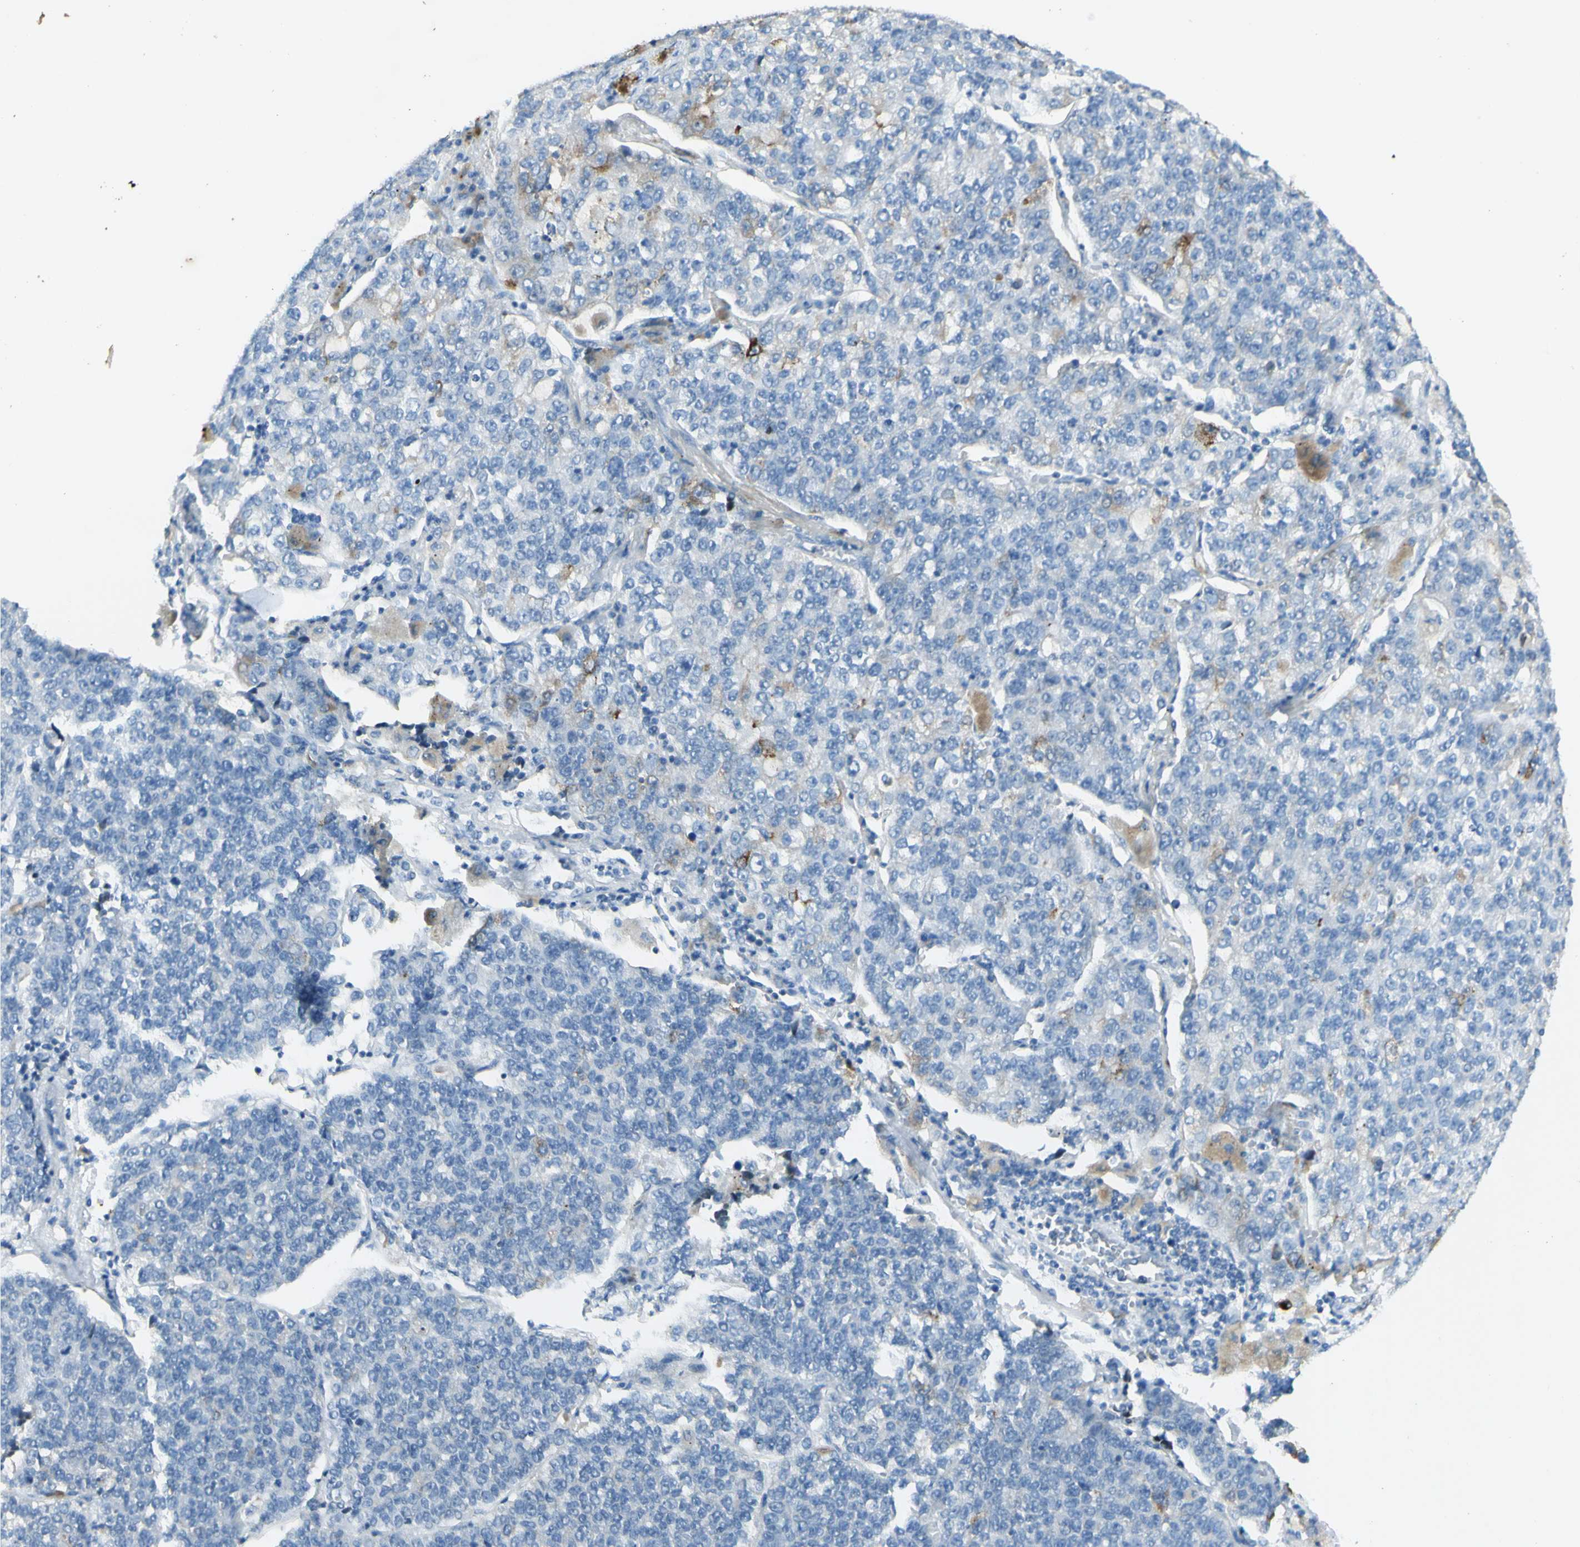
{"staining": {"intensity": "weak", "quantity": "<25%", "location": "cytoplasmic/membranous"}, "tissue": "lung cancer", "cell_type": "Tumor cells", "image_type": "cancer", "snomed": [{"axis": "morphology", "description": "Adenocarcinoma, NOS"}, {"axis": "topography", "description": "Lung"}], "caption": "A high-resolution photomicrograph shows immunohistochemistry (IHC) staining of lung cancer (adenocarcinoma), which demonstrates no significant positivity in tumor cells. (Stains: DAB immunohistochemistry (IHC) with hematoxylin counter stain, Microscopy: brightfield microscopy at high magnification).", "gene": "GDF15", "patient": {"sex": "male", "age": 49}}